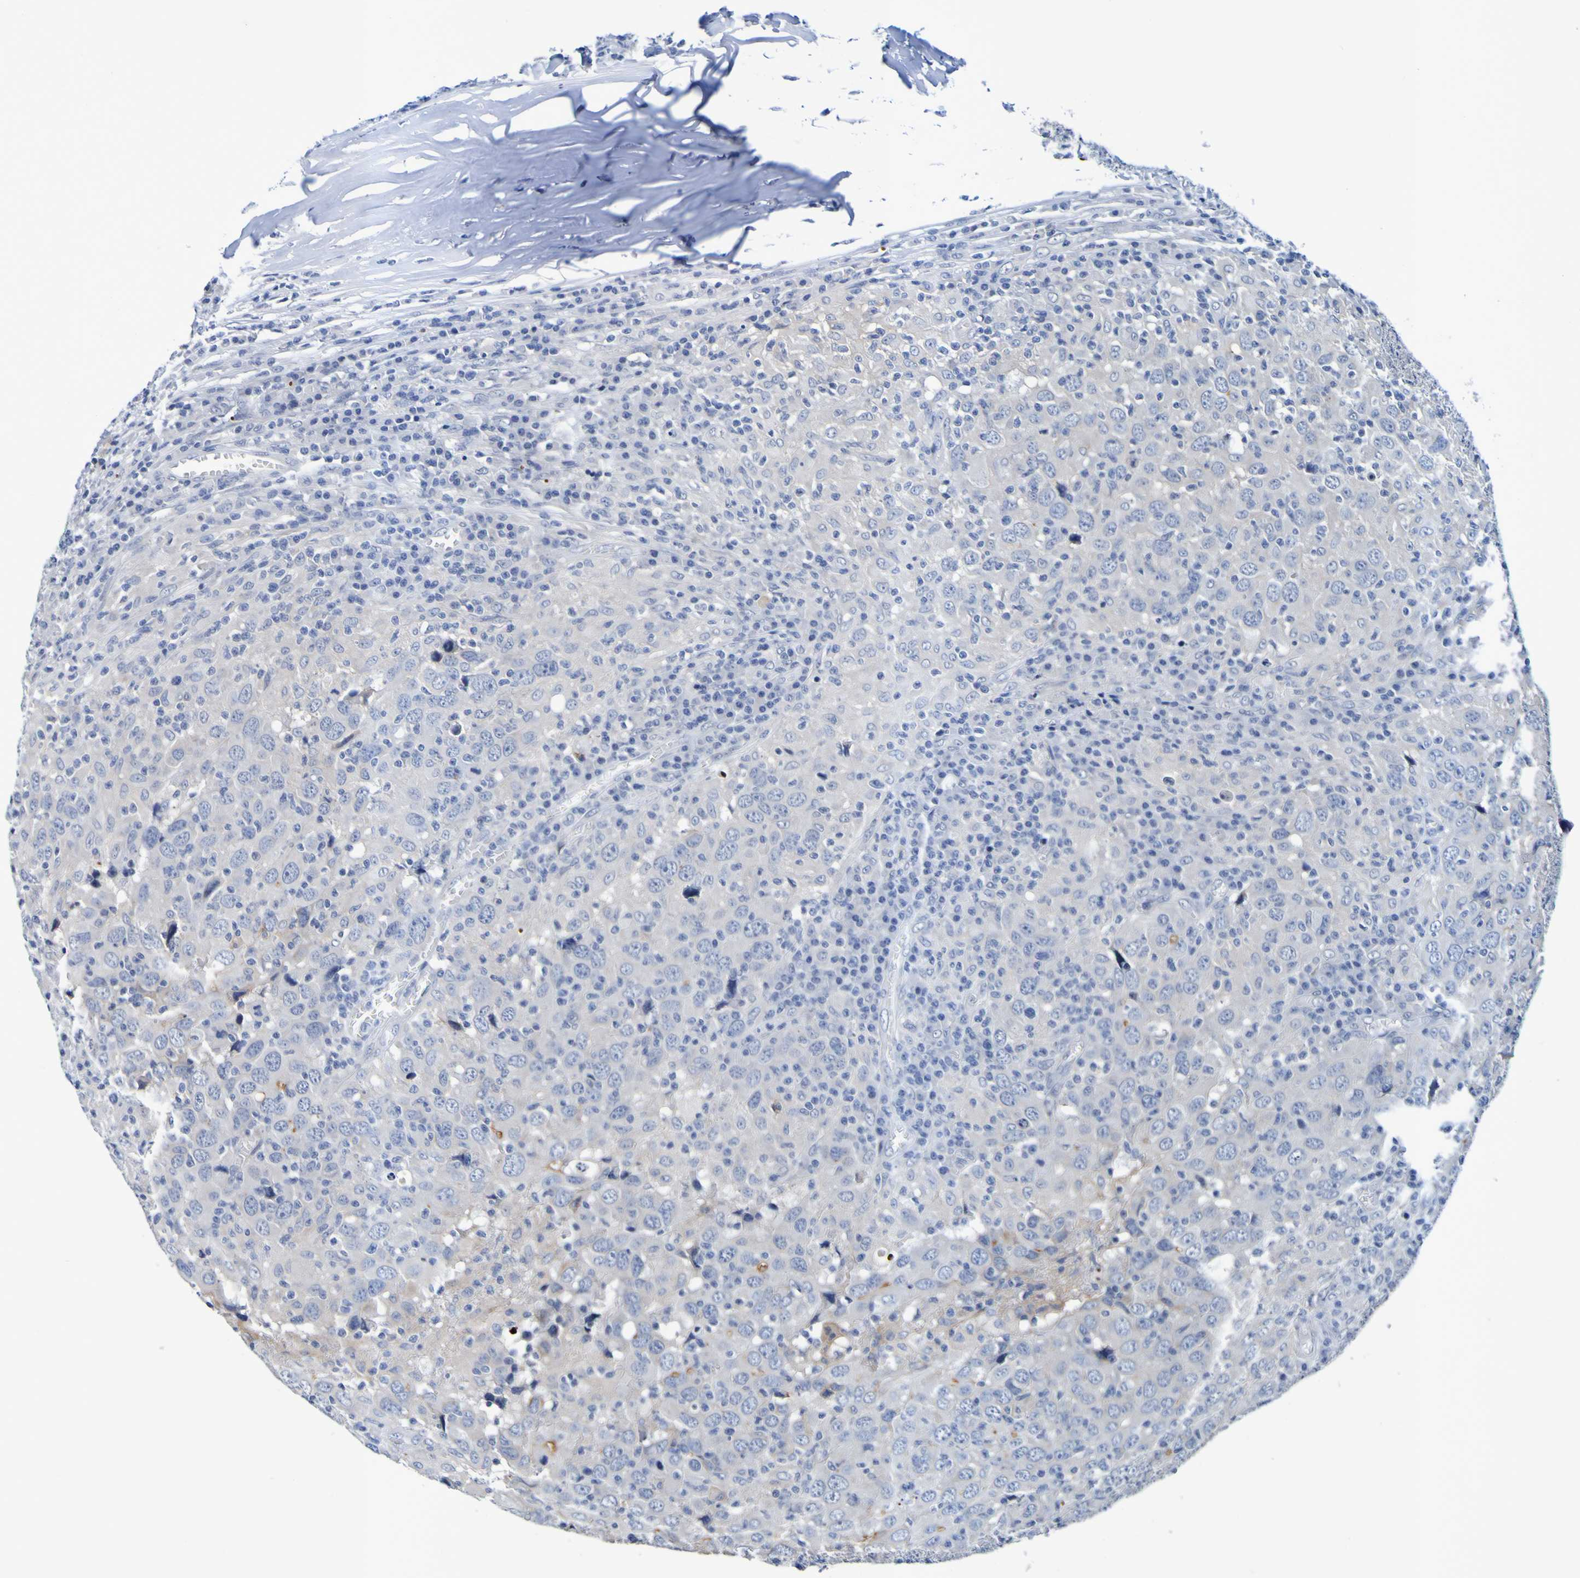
{"staining": {"intensity": "negative", "quantity": "none", "location": "none"}, "tissue": "head and neck cancer", "cell_type": "Tumor cells", "image_type": "cancer", "snomed": [{"axis": "morphology", "description": "Adenocarcinoma, NOS"}, {"axis": "topography", "description": "Salivary gland"}, {"axis": "topography", "description": "Head-Neck"}], "caption": "Tumor cells show no significant protein positivity in adenocarcinoma (head and neck).", "gene": "VMA21", "patient": {"sex": "female", "age": 65}}